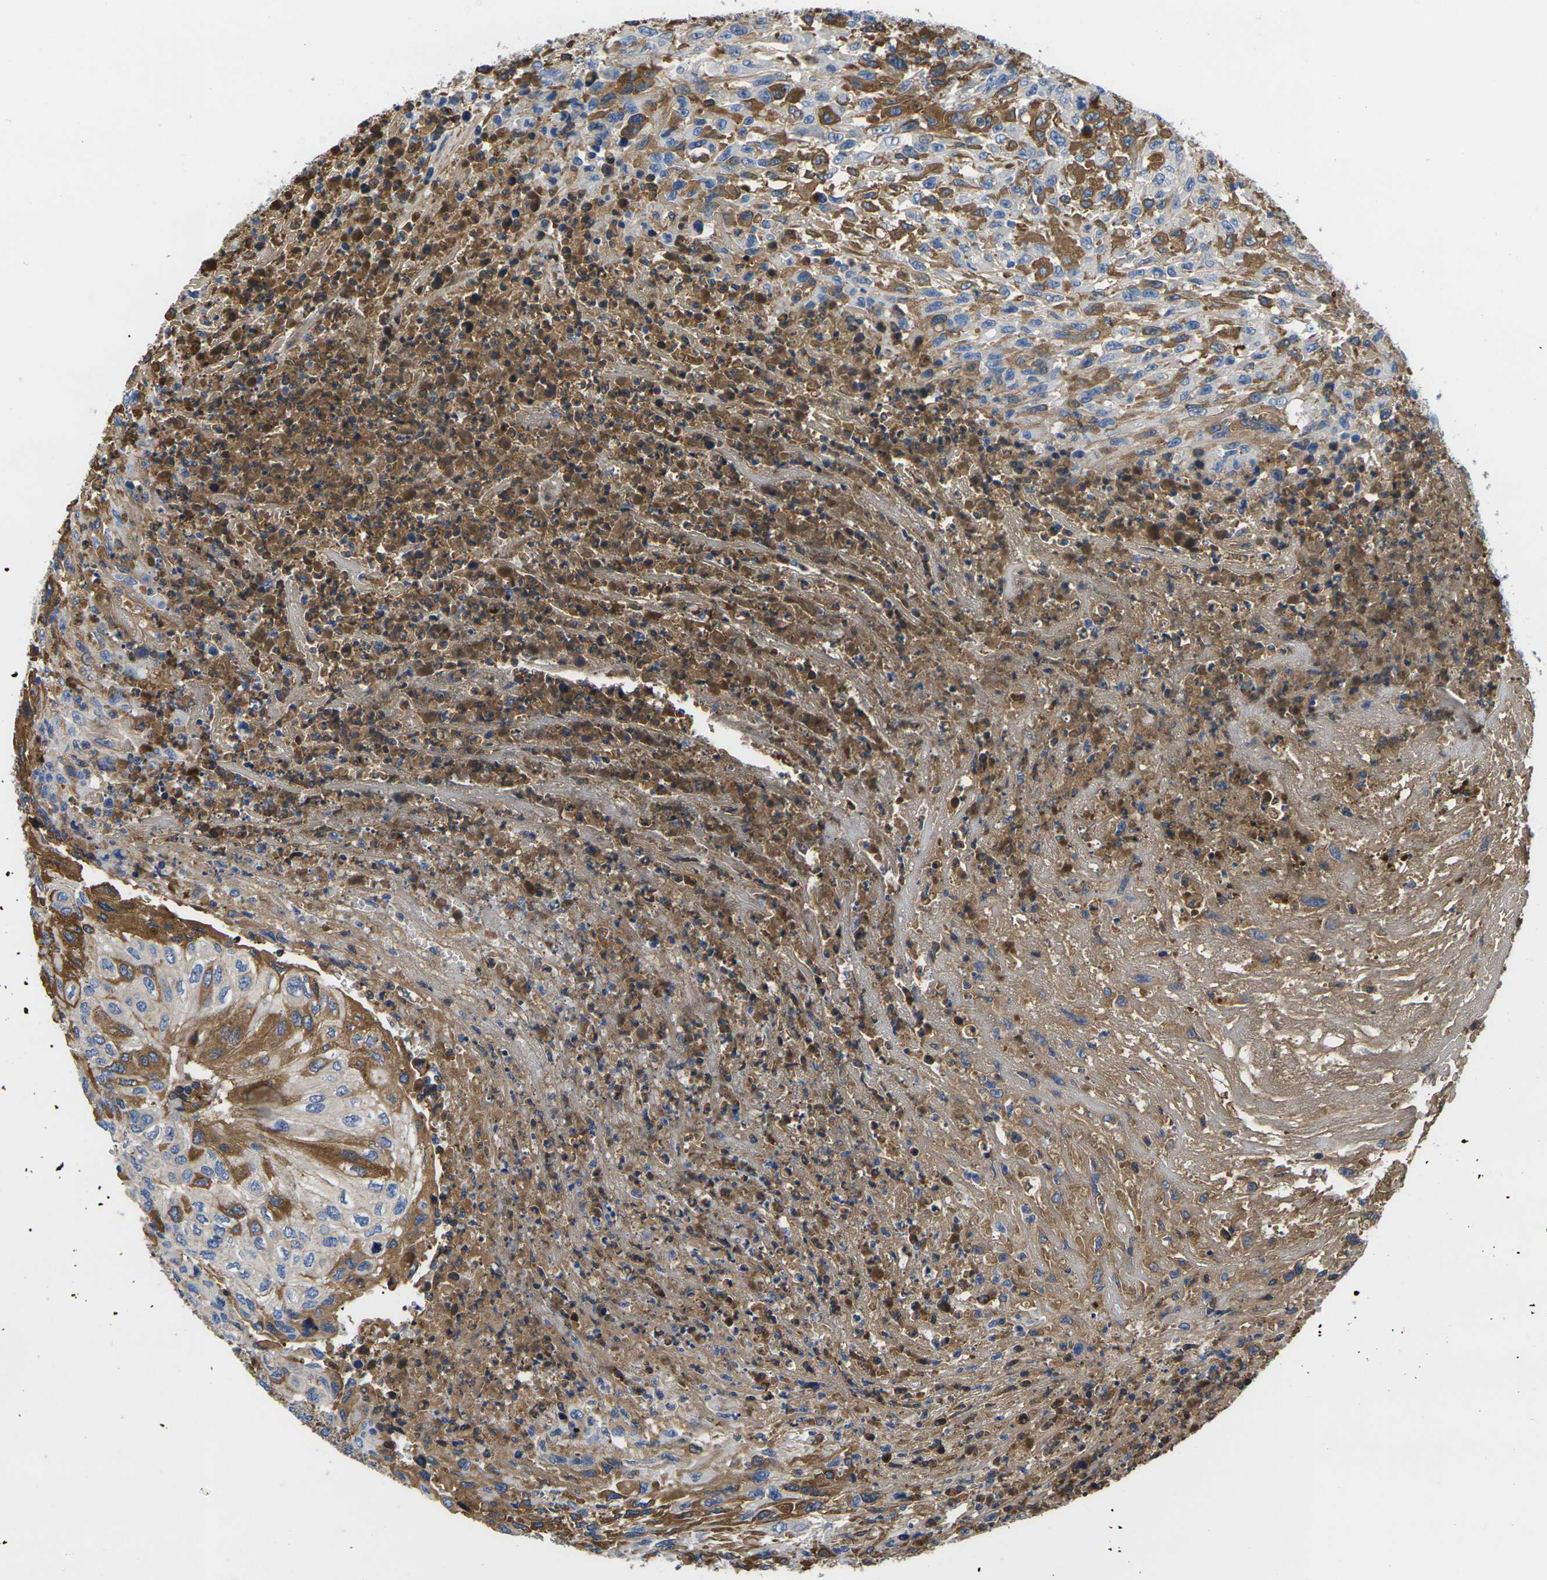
{"staining": {"intensity": "strong", "quantity": "25%-75%", "location": "cytoplasmic/membranous"}, "tissue": "urothelial cancer", "cell_type": "Tumor cells", "image_type": "cancer", "snomed": [{"axis": "morphology", "description": "Urothelial carcinoma, High grade"}, {"axis": "topography", "description": "Urinary bladder"}], "caption": "Strong cytoplasmic/membranous expression is seen in approximately 25%-75% of tumor cells in urothelial carcinoma (high-grade).", "gene": "GREM2", "patient": {"sex": "male", "age": 66}}